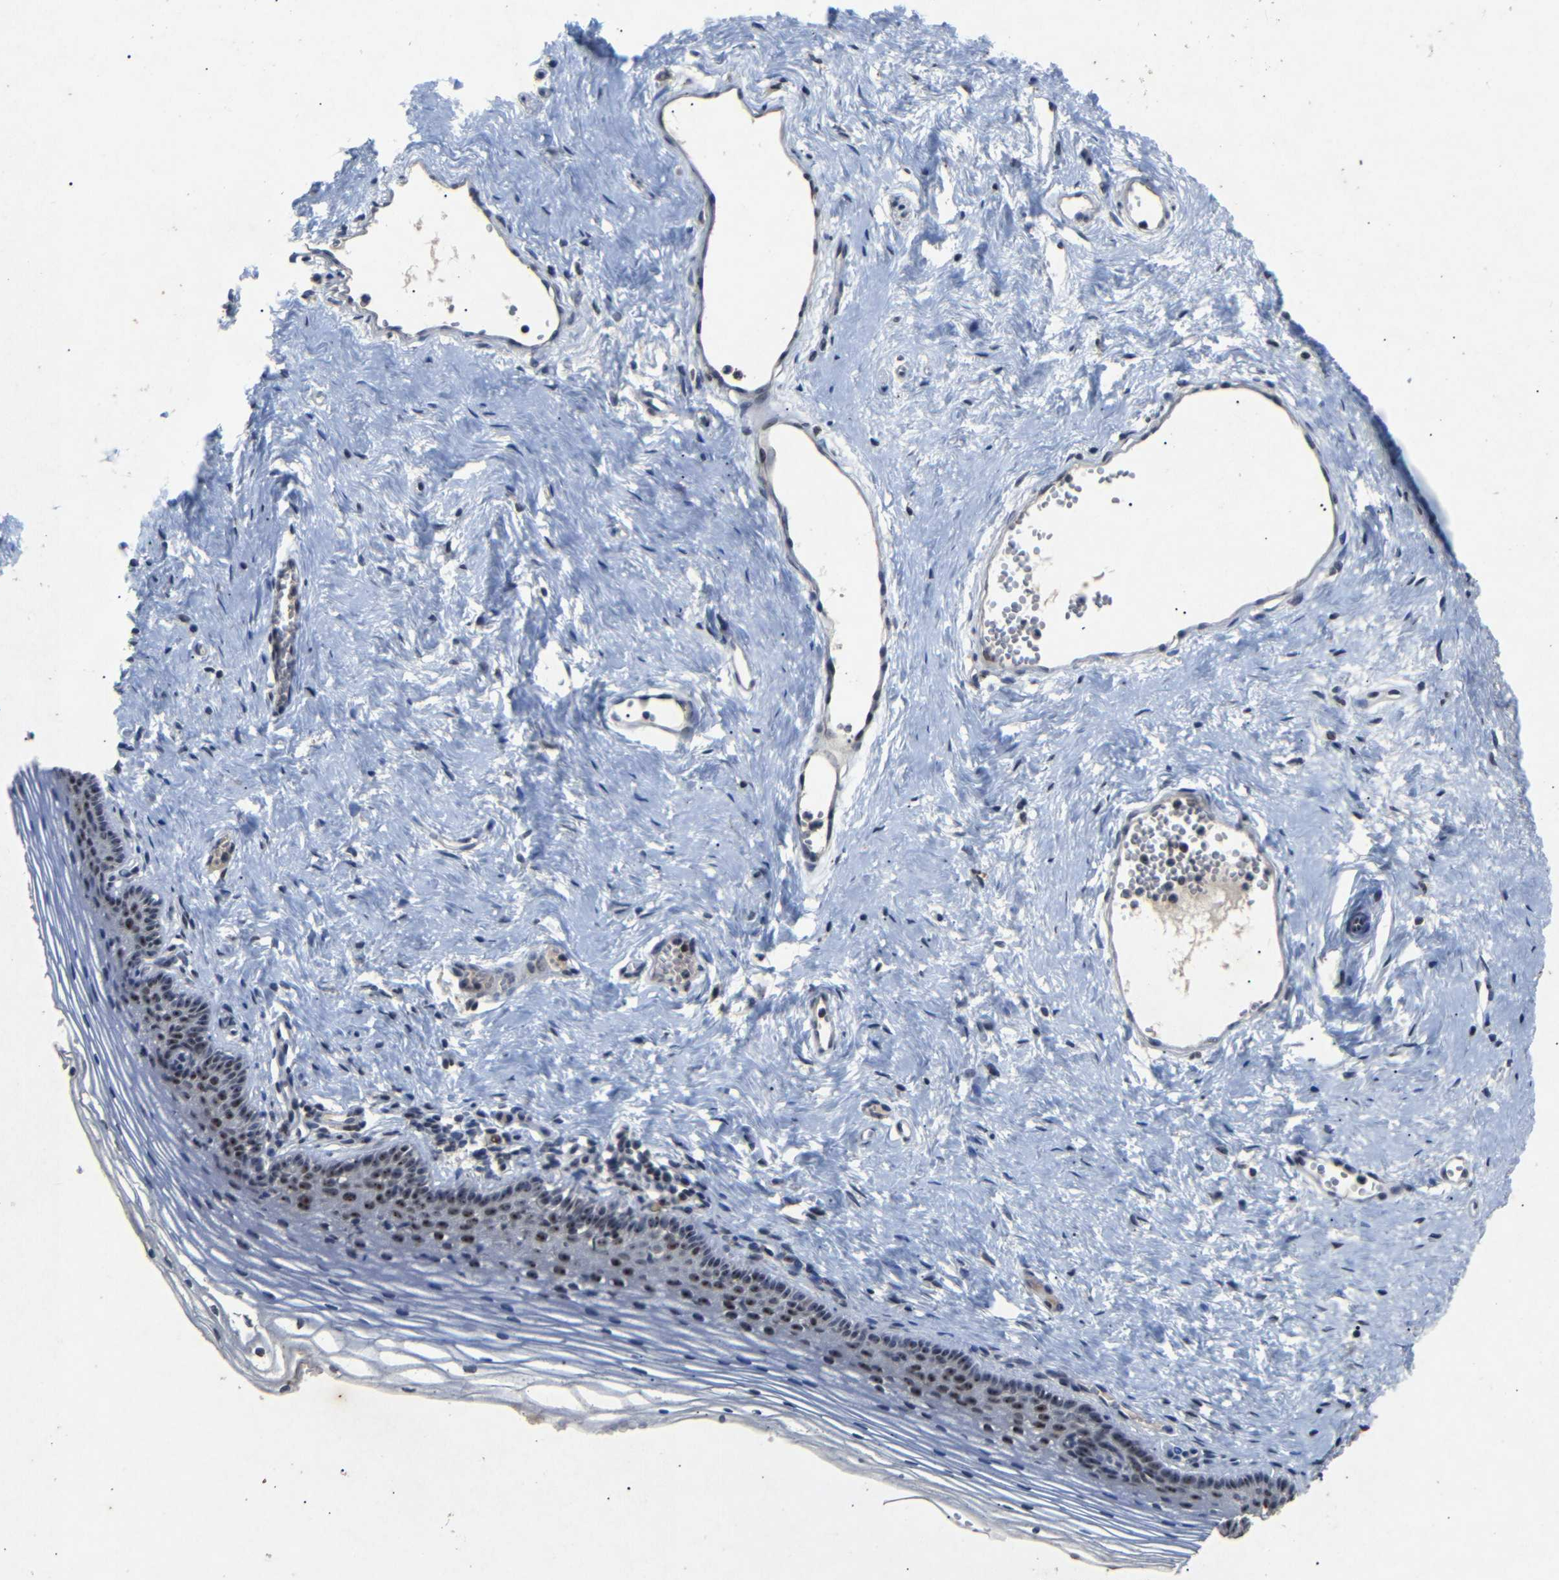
{"staining": {"intensity": "moderate", "quantity": "25%-75%", "location": "nuclear"}, "tissue": "vagina", "cell_type": "Squamous epithelial cells", "image_type": "normal", "snomed": [{"axis": "morphology", "description": "Normal tissue, NOS"}, {"axis": "topography", "description": "Vagina"}], "caption": "The histopathology image reveals immunohistochemical staining of unremarkable vagina. There is moderate nuclear positivity is appreciated in about 25%-75% of squamous epithelial cells. (DAB IHC, brown staining for protein, blue staining for nuclei).", "gene": "PARN", "patient": {"sex": "female", "age": 32}}